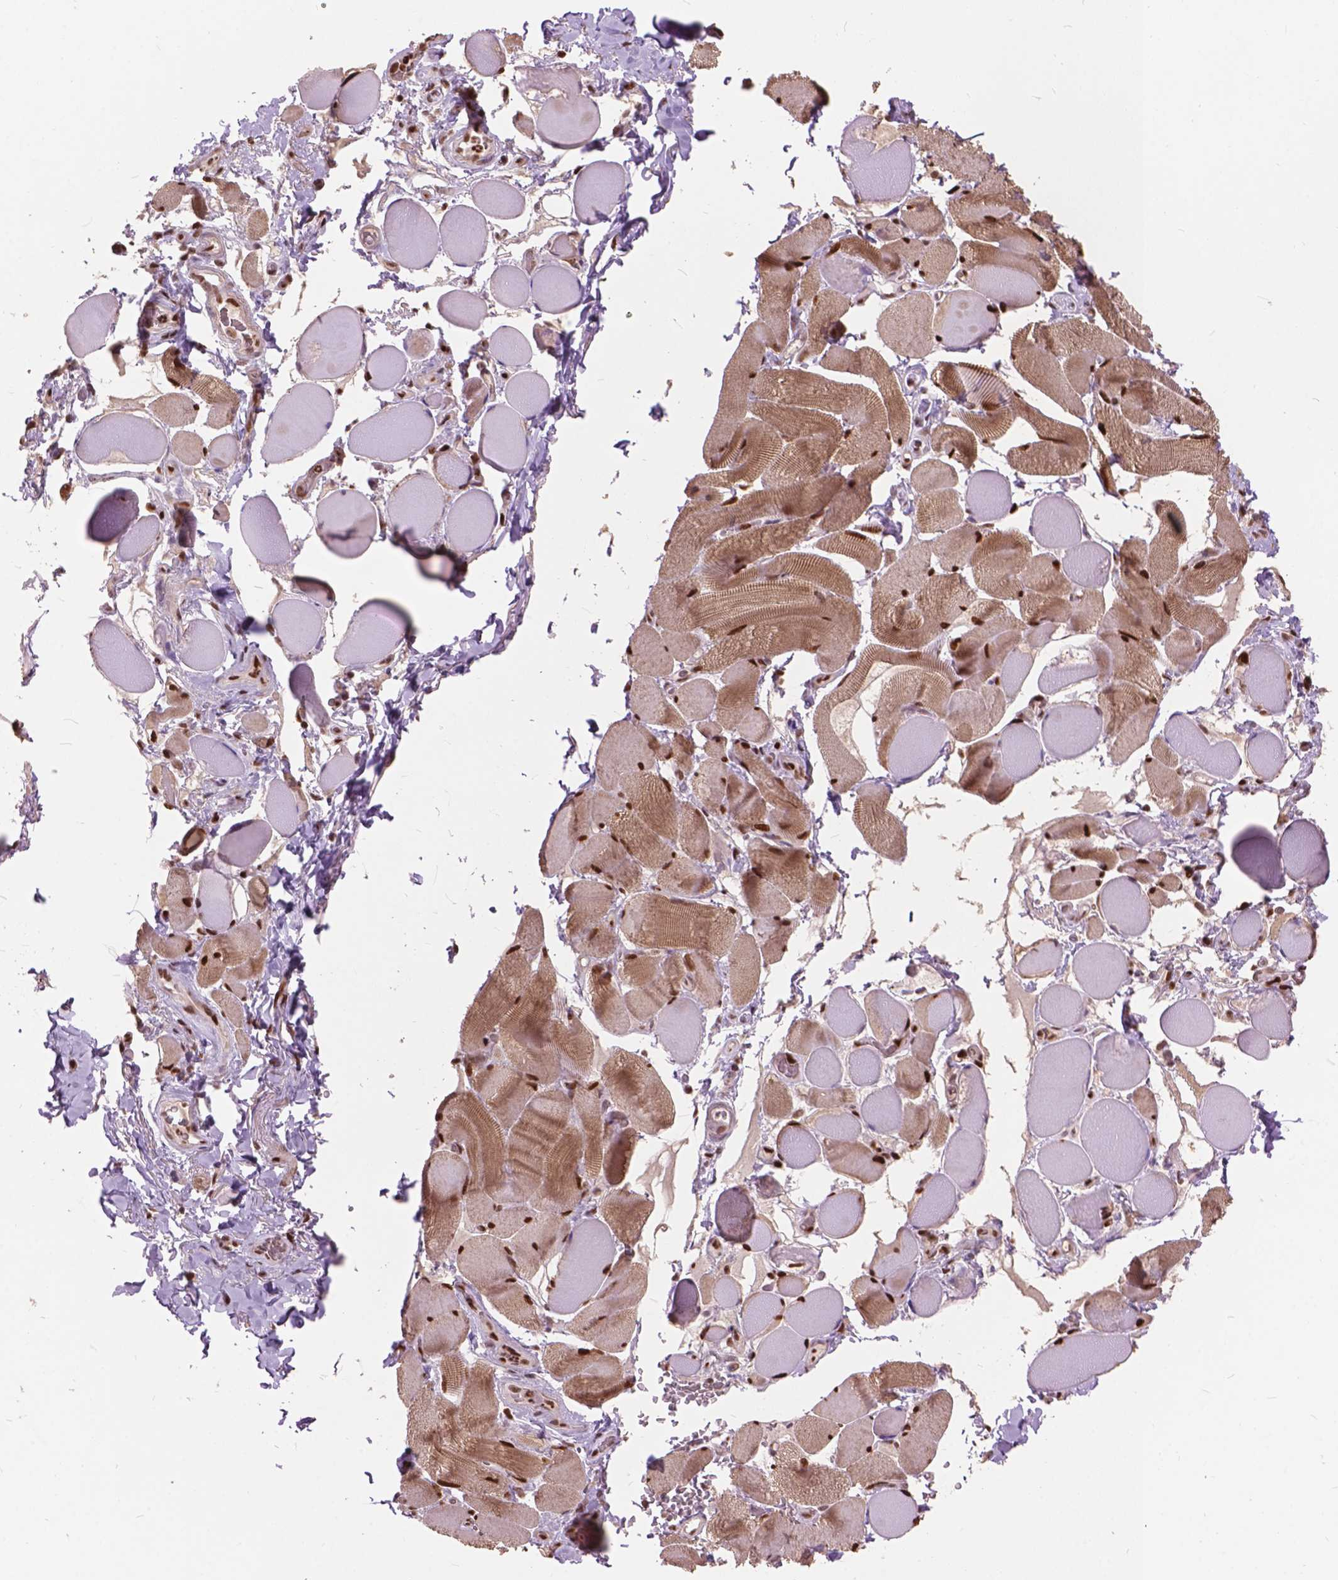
{"staining": {"intensity": "moderate", "quantity": ">75%", "location": "cytoplasmic/membranous,nuclear"}, "tissue": "skeletal muscle", "cell_type": "Myocytes", "image_type": "normal", "snomed": [{"axis": "morphology", "description": "Normal tissue, NOS"}, {"axis": "topography", "description": "Skeletal muscle"}, {"axis": "topography", "description": "Anal"}, {"axis": "topography", "description": "Peripheral nerve tissue"}], "caption": "The micrograph demonstrates staining of normal skeletal muscle, revealing moderate cytoplasmic/membranous,nuclear protein expression (brown color) within myocytes.", "gene": "ANP32A", "patient": {"sex": "male", "age": 53}}